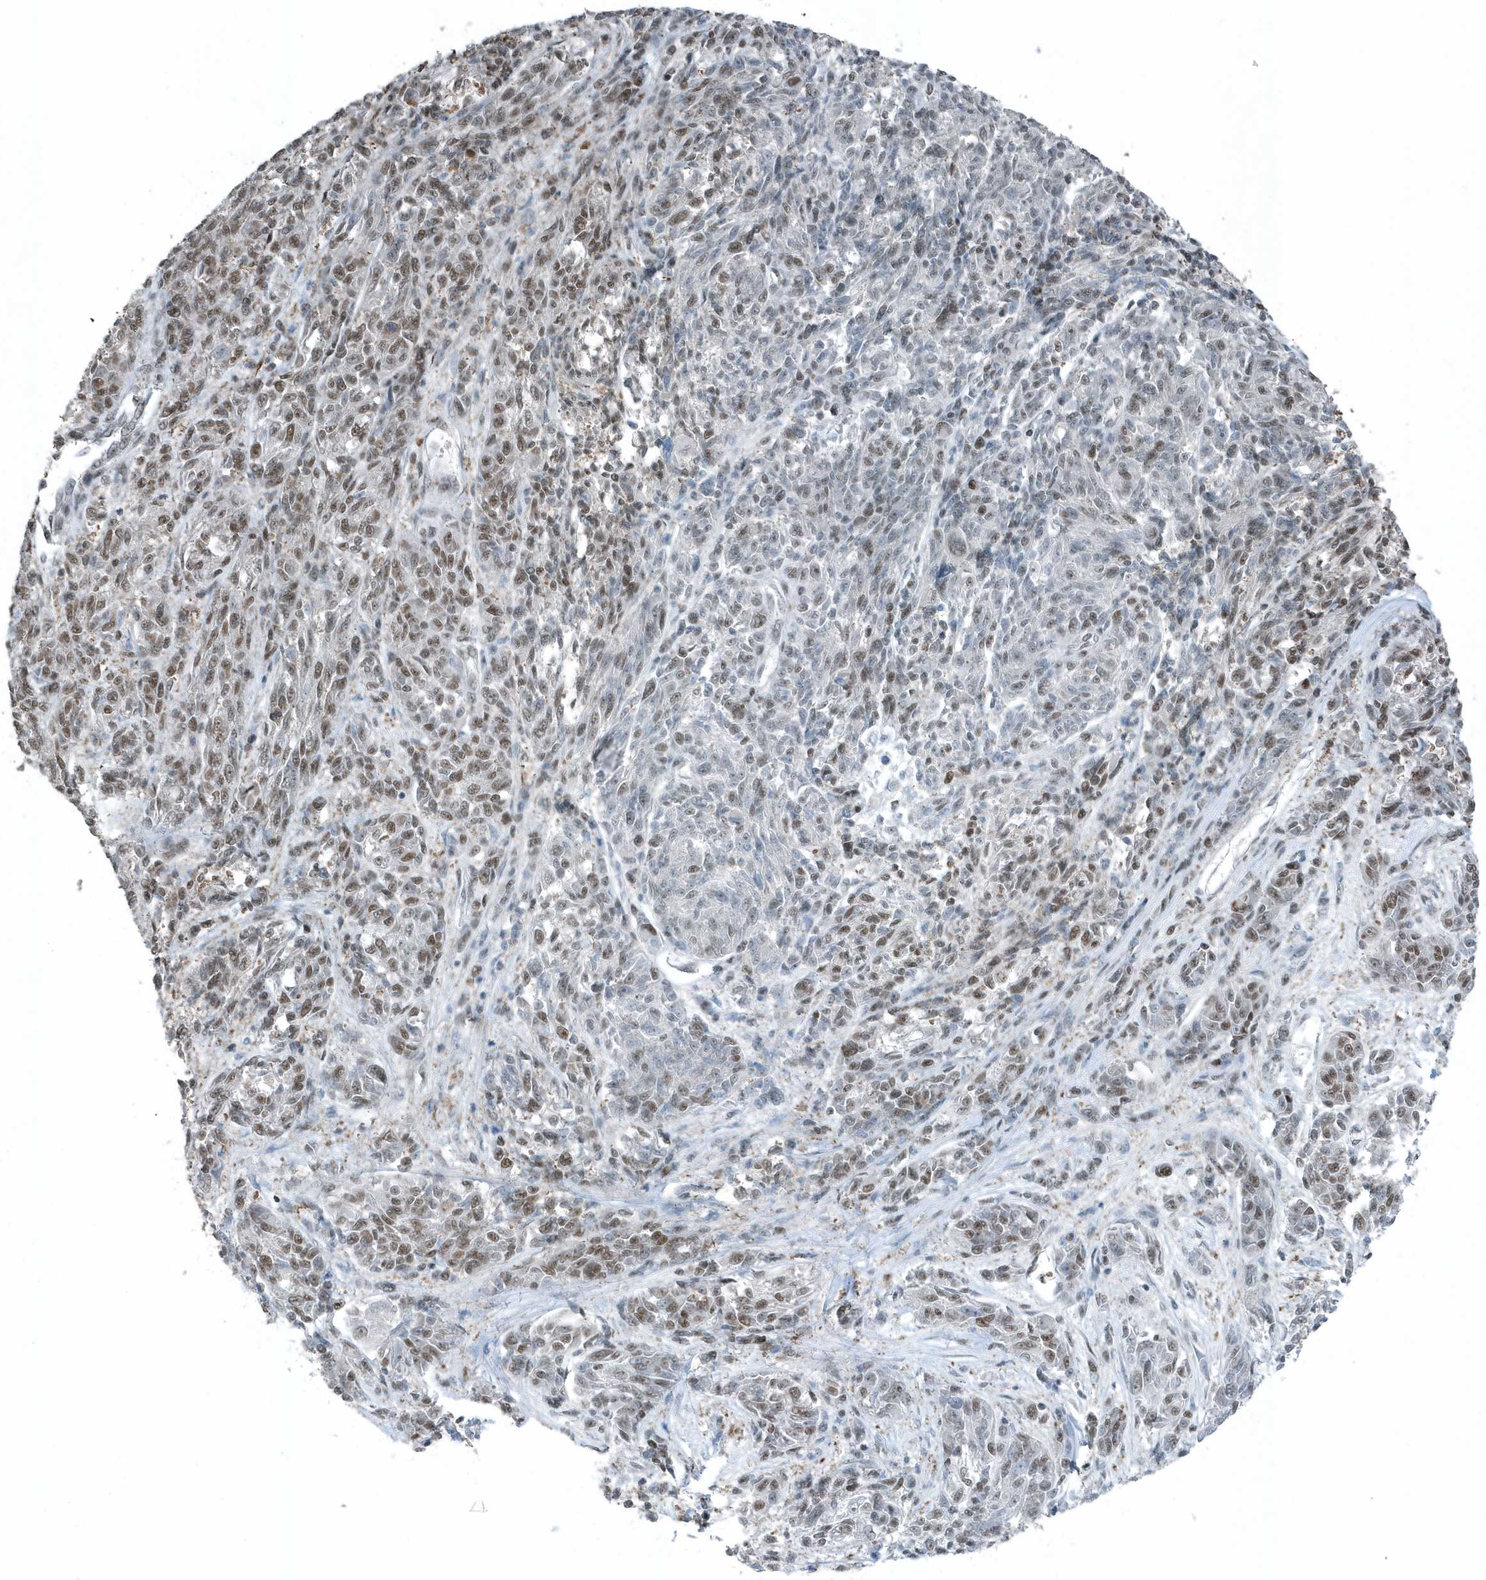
{"staining": {"intensity": "moderate", "quantity": "25%-75%", "location": "nuclear"}, "tissue": "melanoma", "cell_type": "Tumor cells", "image_type": "cancer", "snomed": [{"axis": "morphology", "description": "Malignant melanoma, NOS"}, {"axis": "topography", "description": "Skin"}], "caption": "Protein analysis of malignant melanoma tissue displays moderate nuclear staining in approximately 25%-75% of tumor cells.", "gene": "YTHDC1", "patient": {"sex": "male", "age": 53}}